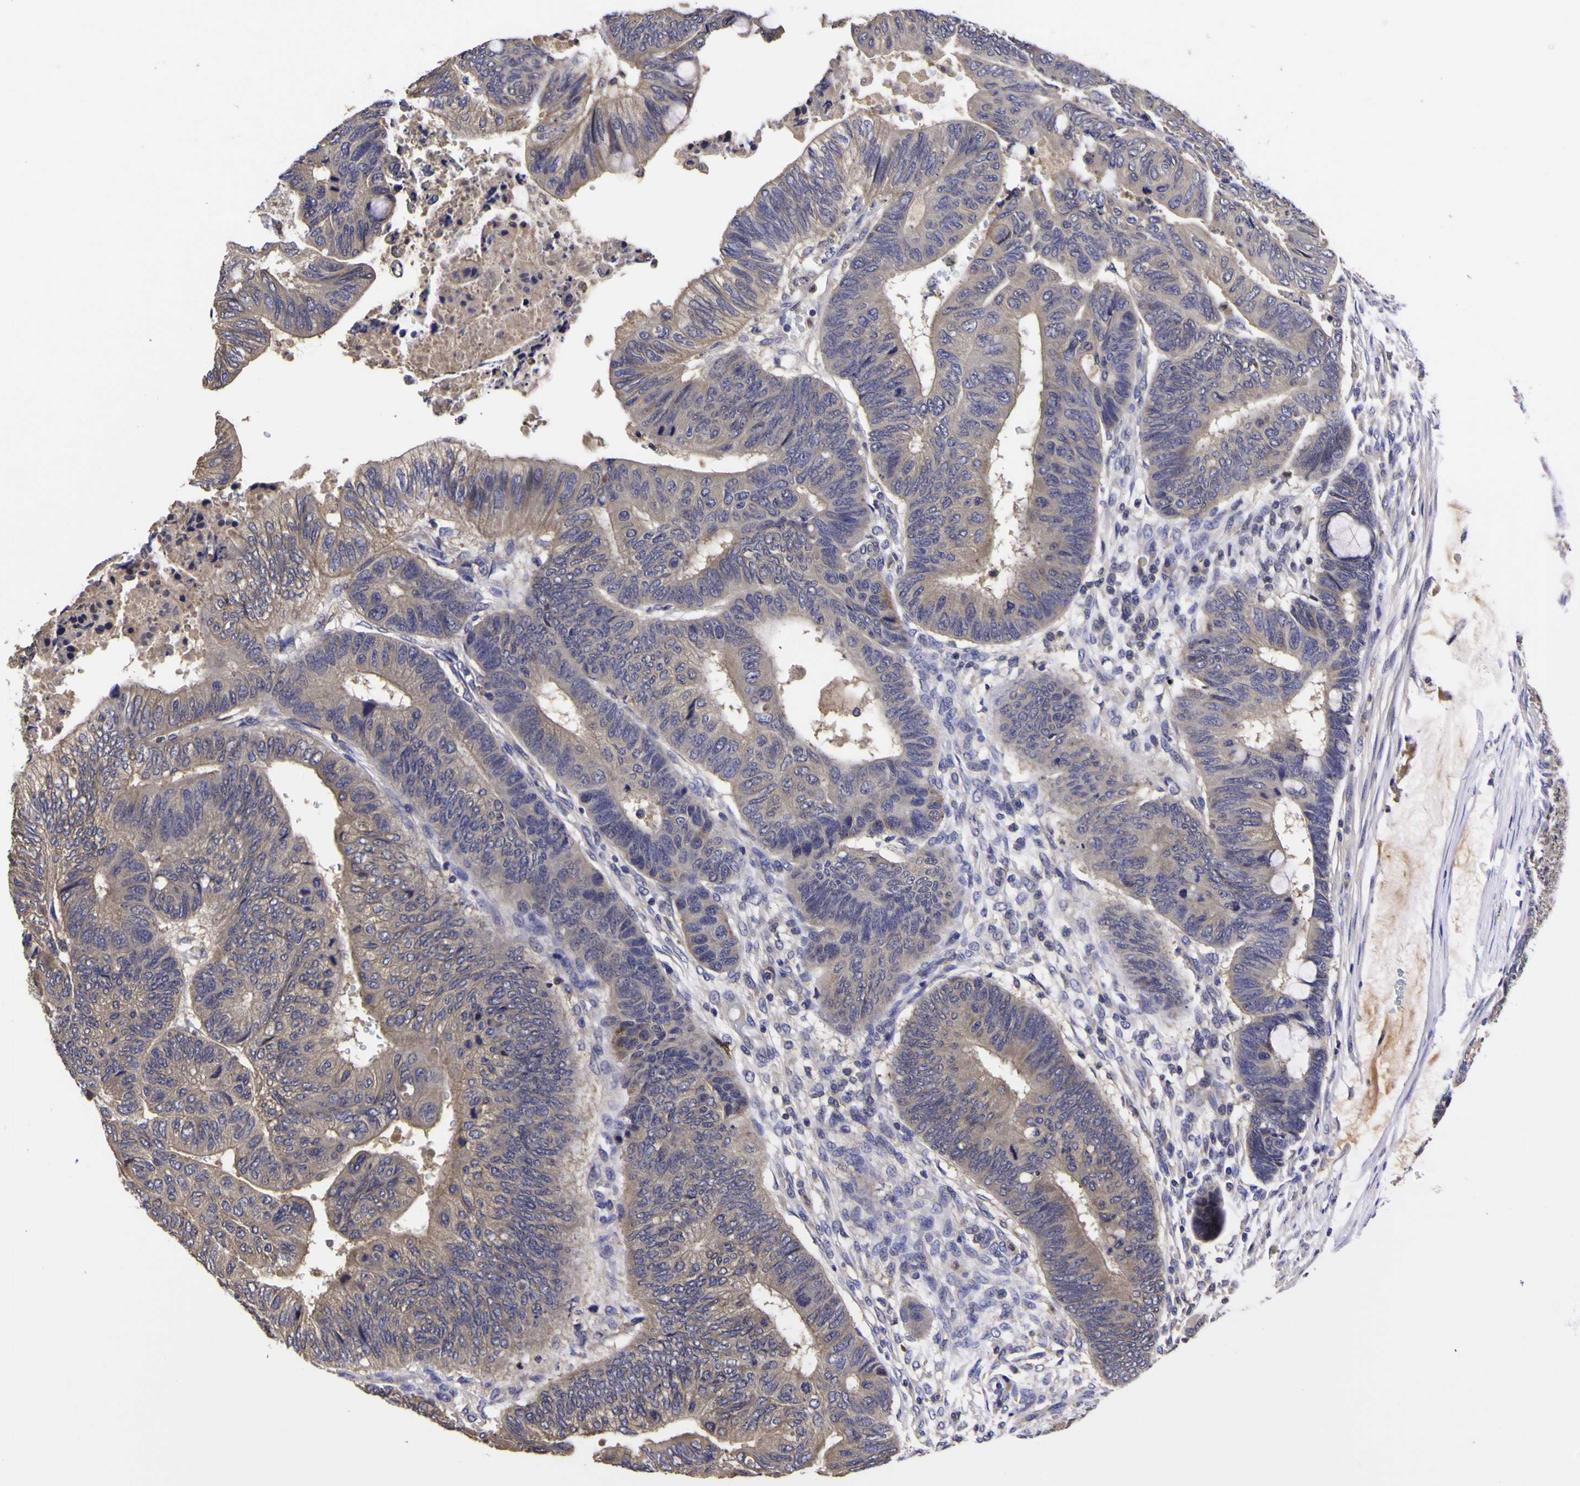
{"staining": {"intensity": "weak", "quantity": ">75%", "location": "cytoplasmic/membranous"}, "tissue": "colorectal cancer", "cell_type": "Tumor cells", "image_type": "cancer", "snomed": [{"axis": "morphology", "description": "Normal tissue, NOS"}, {"axis": "morphology", "description": "Adenocarcinoma, NOS"}, {"axis": "topography", "description": "Rectum"}, {"axis": "topography", "description": "Peripheral nerve tissue"}], "caption": "Immunohistochemical staining of colorectal cancer shows low levels of weak cytoplasmic/membranous expression in approximately >75% of tumor cells.", "gene": "MAPK14", "patient": {"sex": "male", "age": 92}}